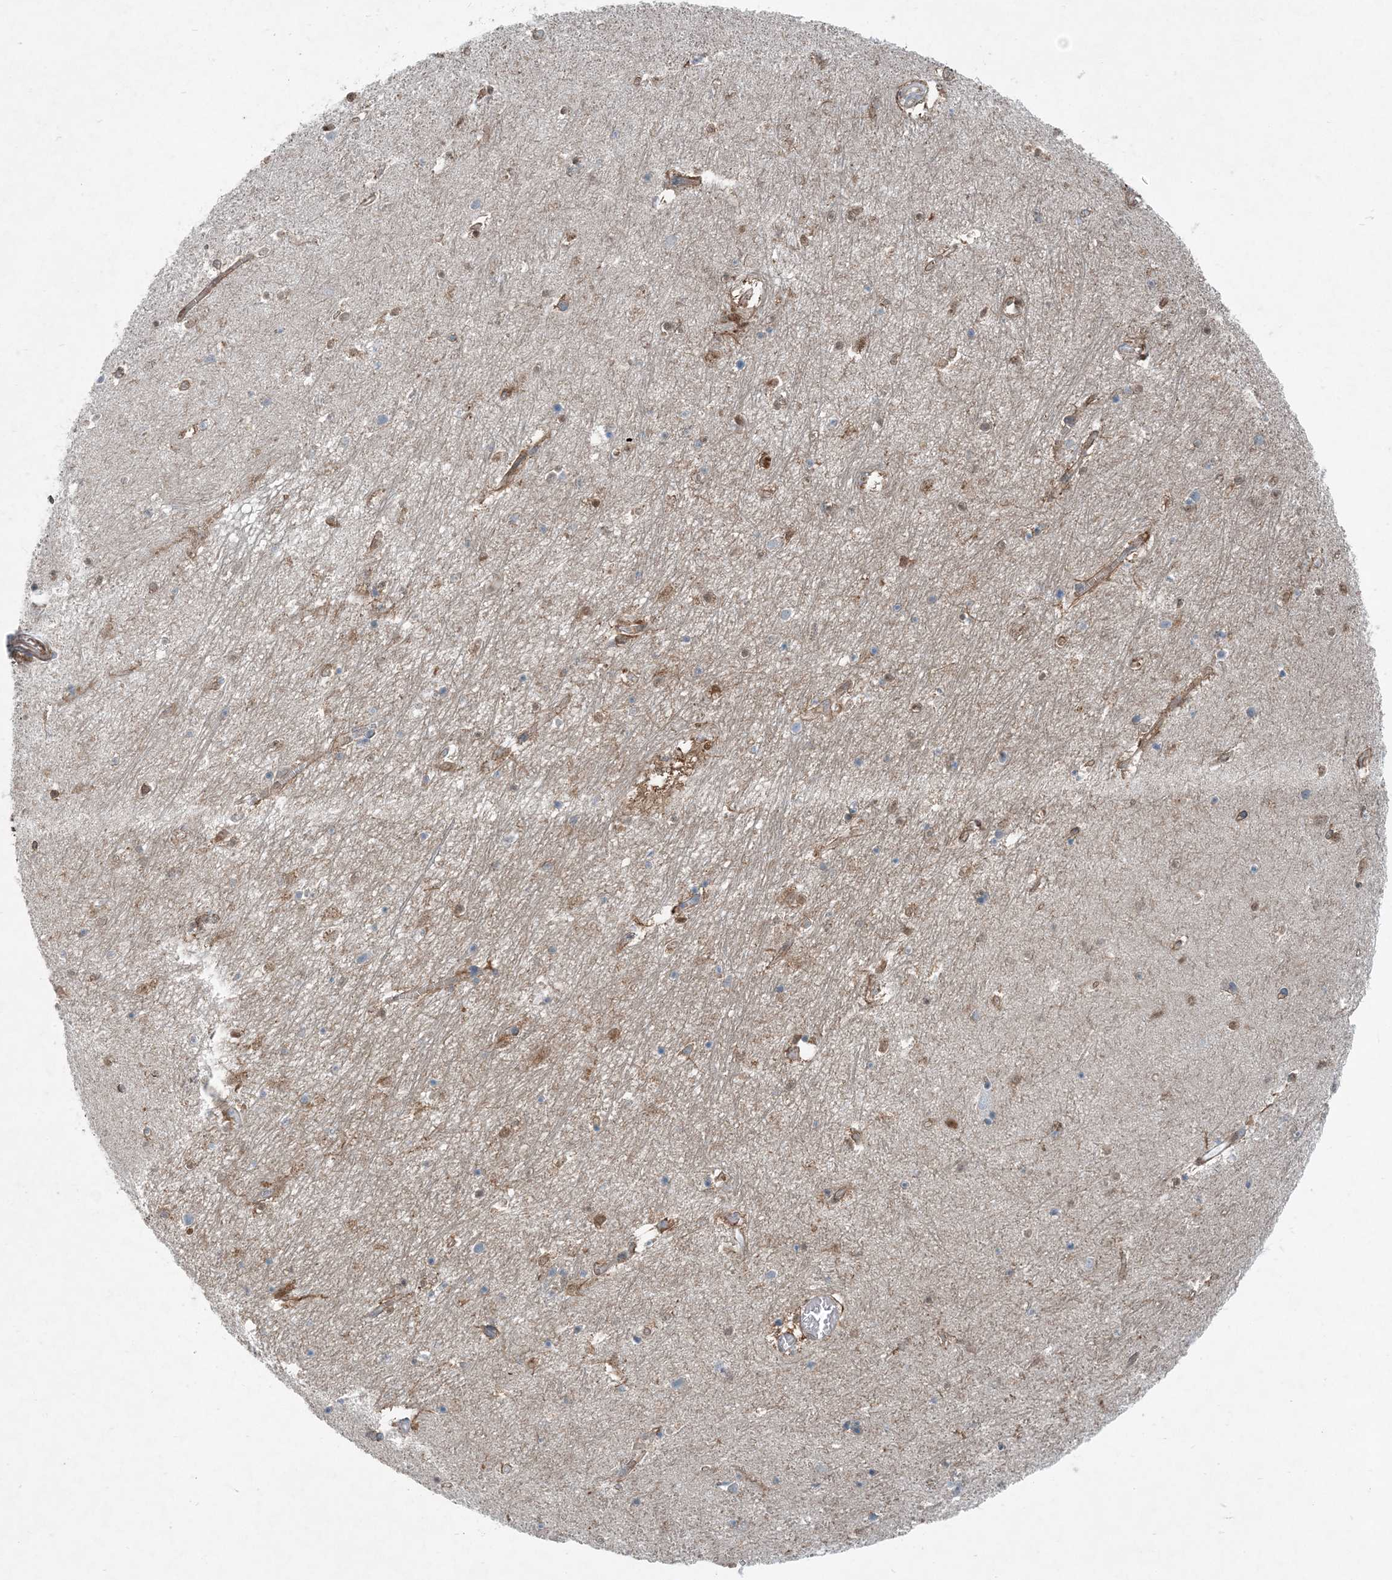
{"staining": {"intensity": "weak", "quantity": "<25%", "location": "cytoplasmic/membranous"}, "tissue": "hippocampus", "cell_type": "Glial cells", "image_type": "normal", "snomed": [{"axis": "morphology", "description": "Normal tissue, NOS"}, {"axis": "topography", "description": "Hippocampus"}], "caption": "Photomicrograph shows no protein staining in glial cells of unremarkable hippocampus. (IHC, brightfield microscopy, high magnification).", "gene": "ARMH1", "patient": {"sex": "female", "age": 64}}